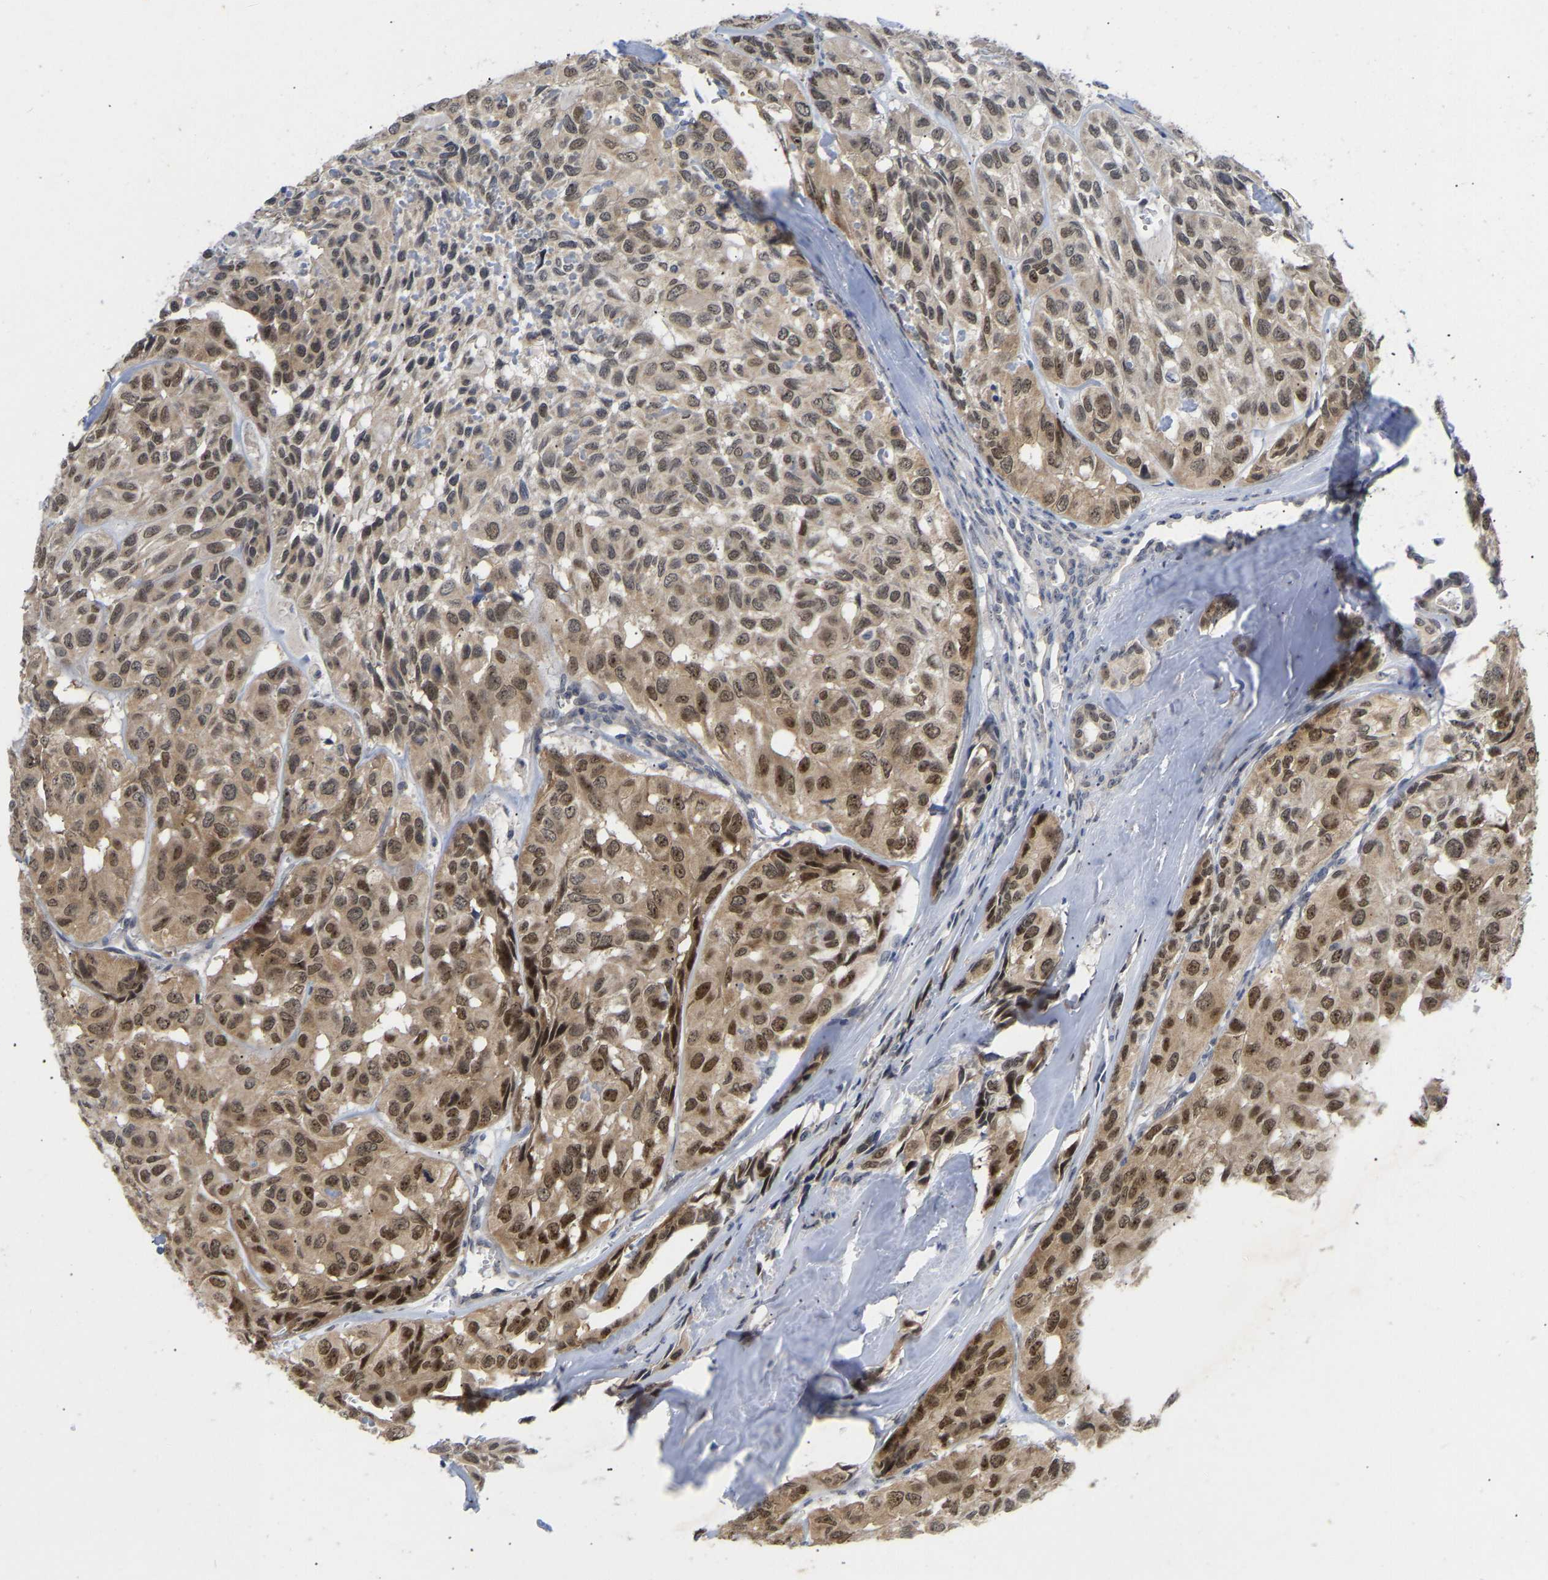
{"staining": {"intensity": "moderate", "quantity": ">75%", "location": "cytoplasmic/membranous,nuclear"}, "tissue": "head and neck cancer", "cell_type": "Tumor cells", "image_type": "cancer", "snomed": [{"axis": "morphology", "description": "Adenocarcinoma, NOS"}, {"axis": "topography", "description": "Salivary gland, NOS"}, {"axis": "topography", "description": "Head-Neck"}], "caption": "Approximately >75% of tumor cells in human head and neck adenocarcinoma show moderate cytoplasmic/membranous and nuclear protein staining as visualized by brown immunohistochemical staining.", "gene": "NLE1", "patient": {"sex": "female", "age": 76}}